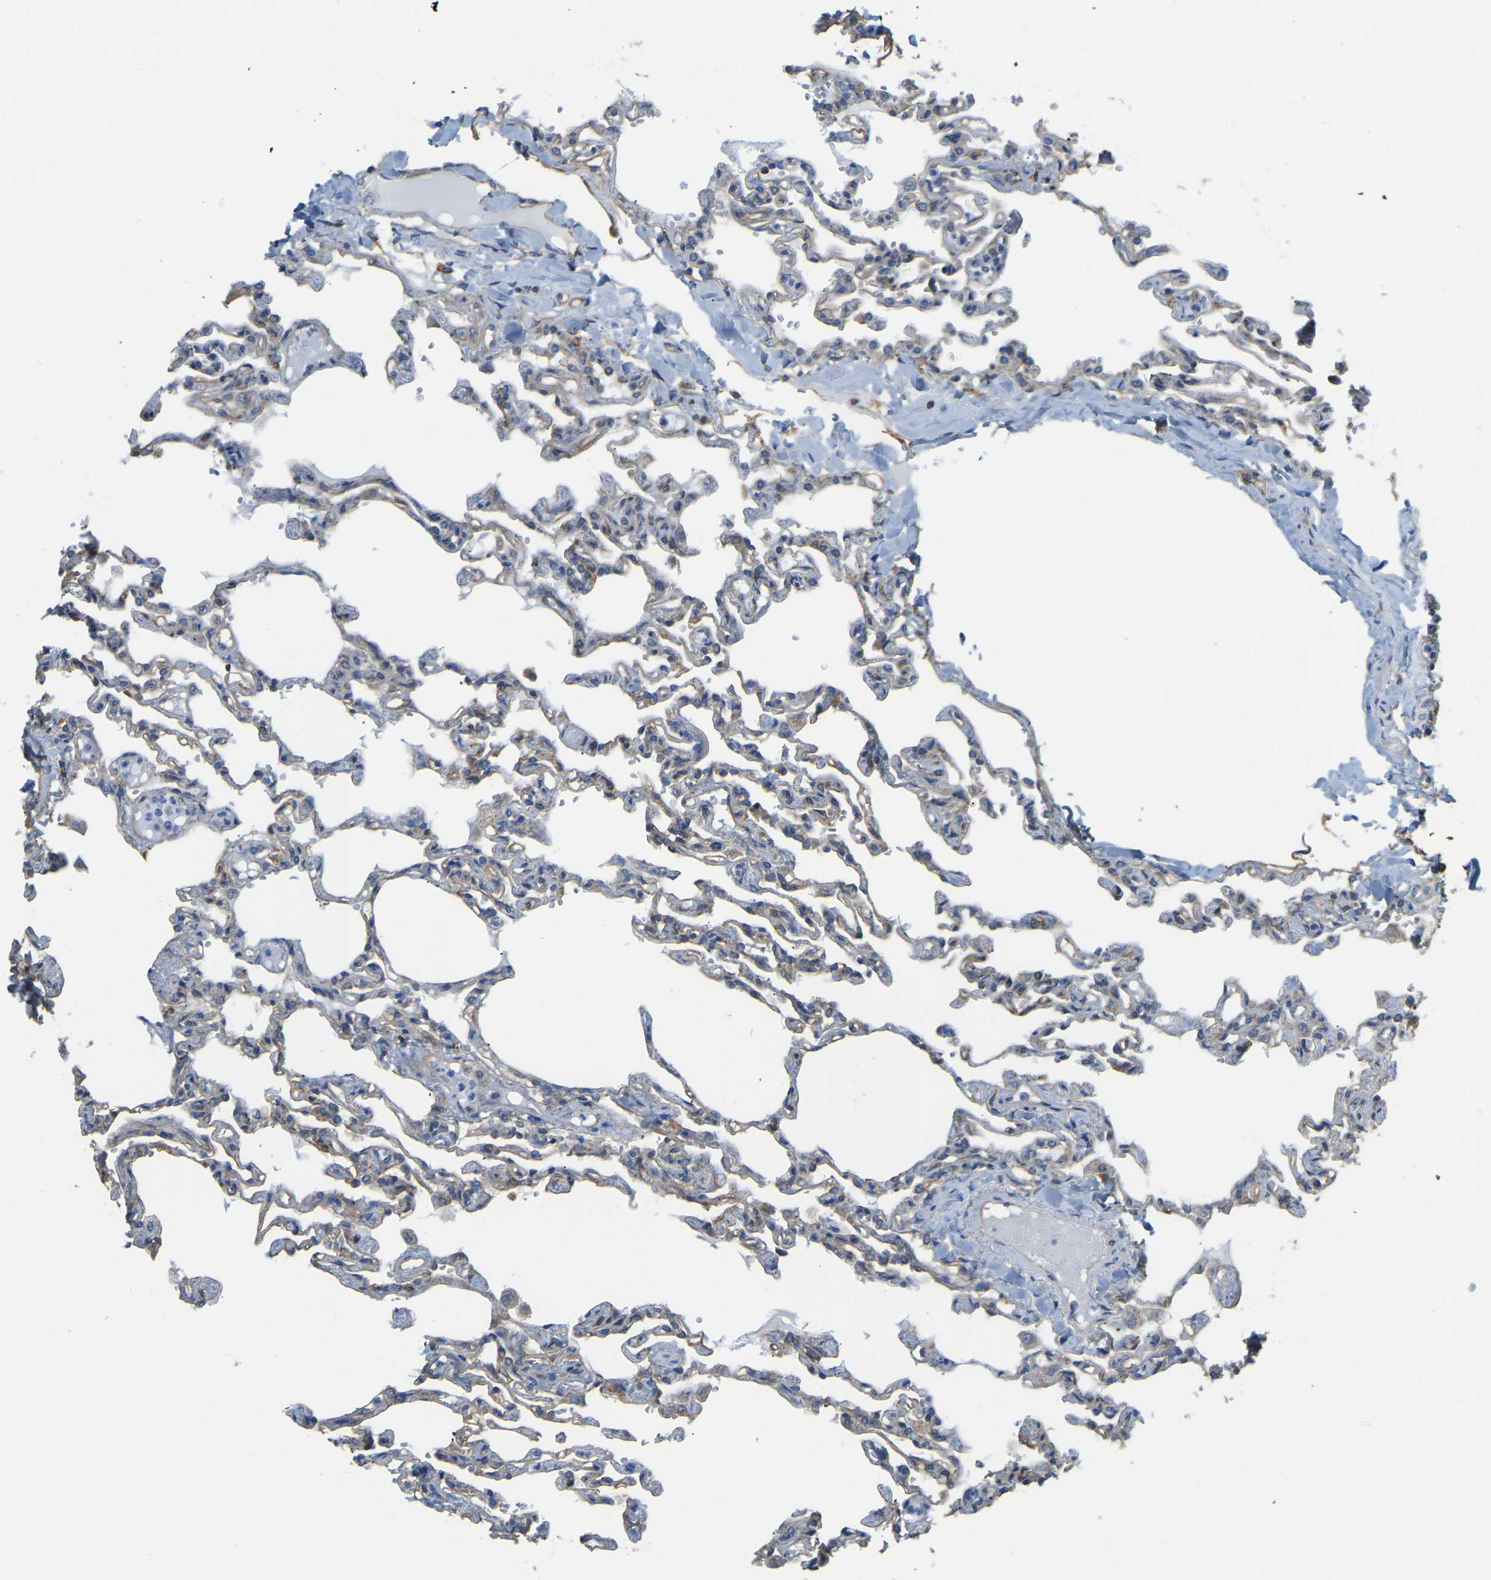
{"staining": {"intensity": "moderate", "quantity": "<25%", "location": "cytoplasmic/membranous"}, "tissue": "lung", "cell_type": "Alveolar cells", "image_type": "normal", "snomed": [{"axis": "morphology", "description": "Normal tissue, NOS"}, {"axis": "topography", "description": "Lung"}], "caption": "Alveolar cells show moderate cytoplasmic/membranous staining in approximately <25% of cells in benign lung. Using DAB (brown) and hematoxylin (blue) stains, captured at high magnification using brightfield microscopy.", "gene": "AHNAK", "patient": {"sex": "male", "age": 21}}